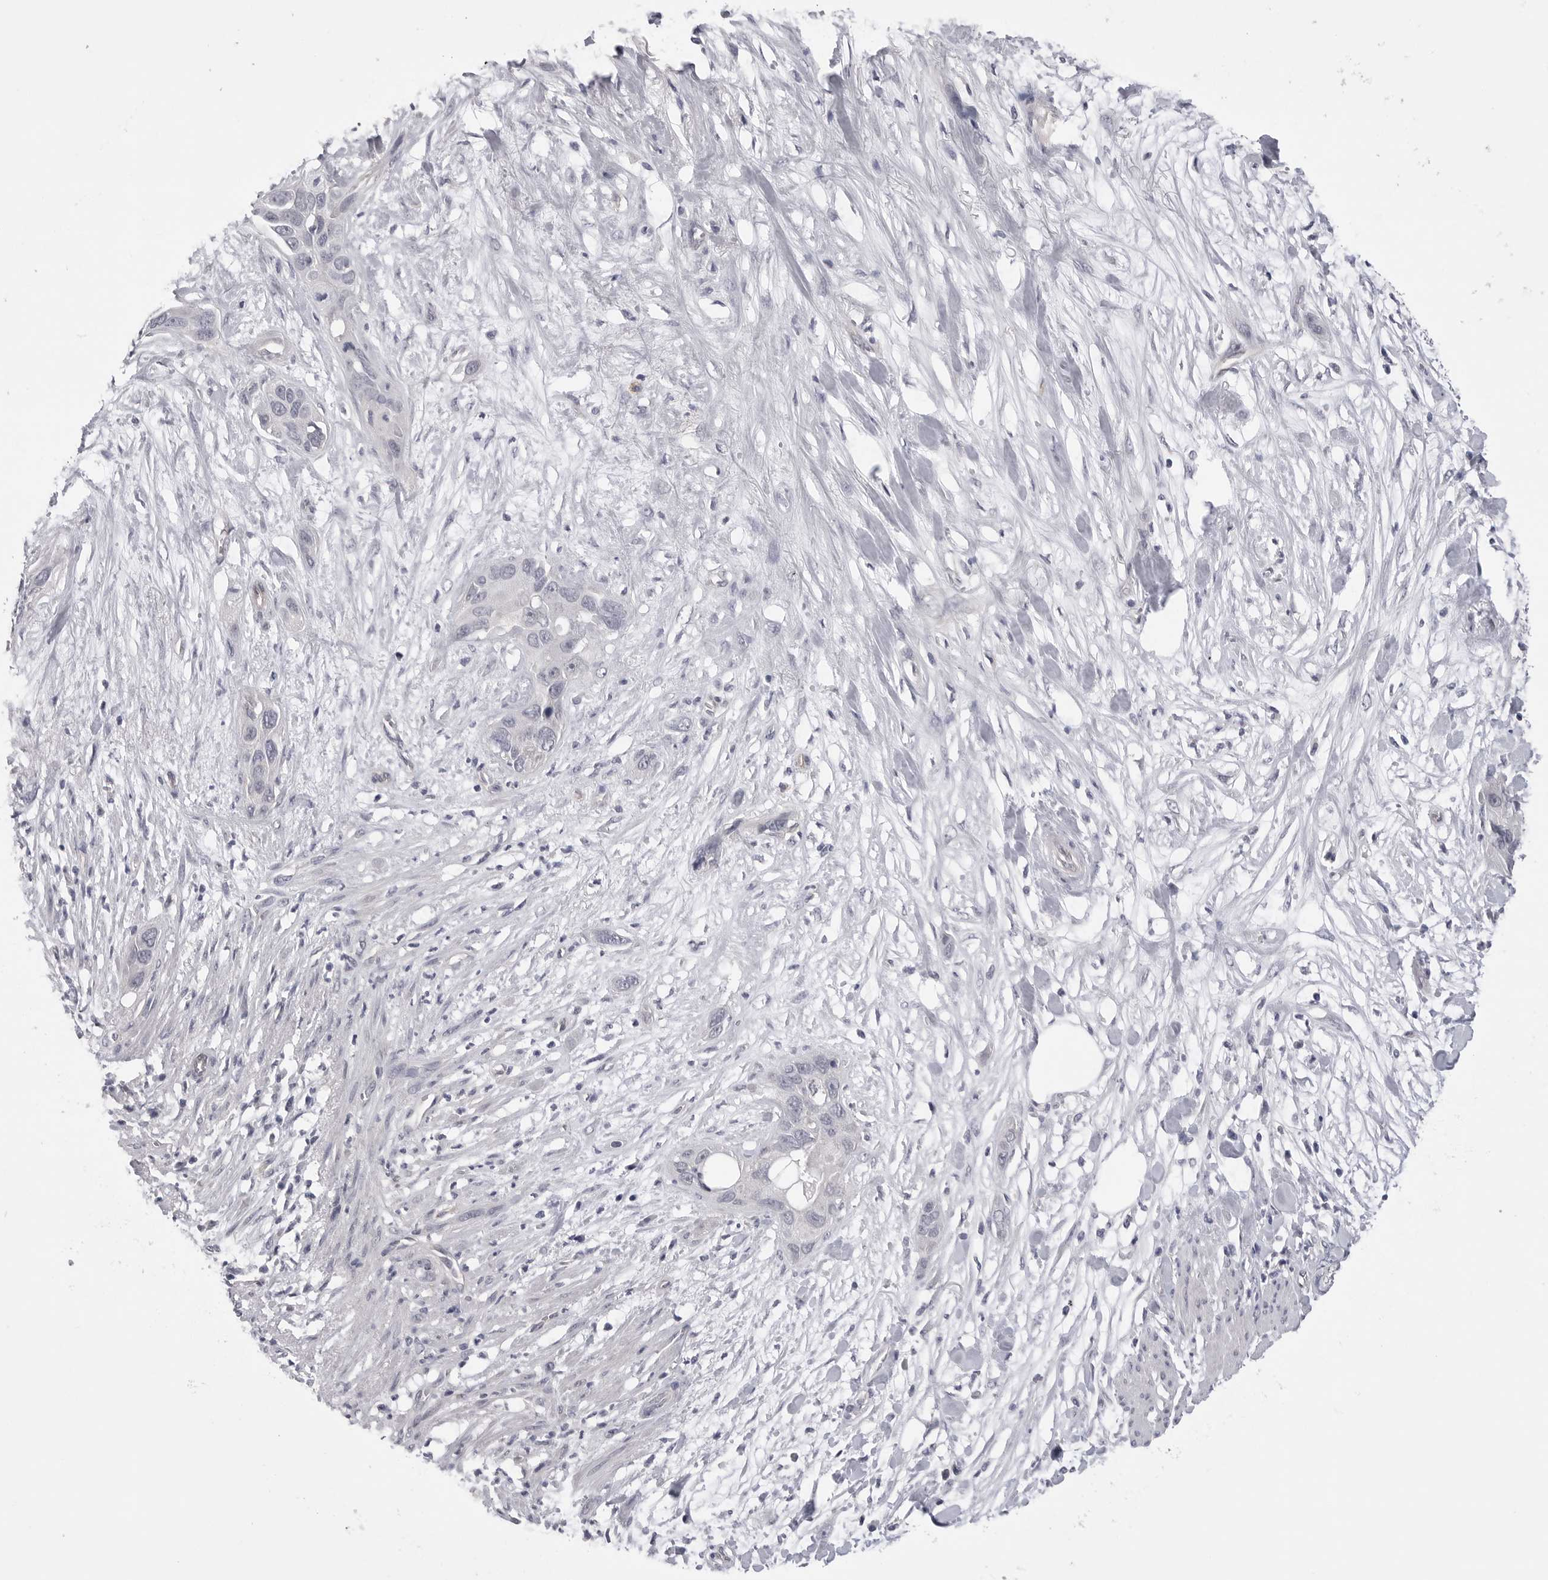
{"staining": {"intensity": "negative", "quantity": "none", "location": "none"}, "tissue": "pancreatic cancer", "cell_type": "Tumor cells", "image_type": "cancer", "snomed": [{"axis": "morphology", "description": "Adenocarcinoma, NOS"}, {"axis": "topography", "description": "Pancreas"}], "caption": "Immunohistochemistry of human pancreatic cancer (adenocarcinoma) reveals no staining in tumor cells.", "gene": "DLGAP3", "patient": {"sex": "female", "age": 60}}